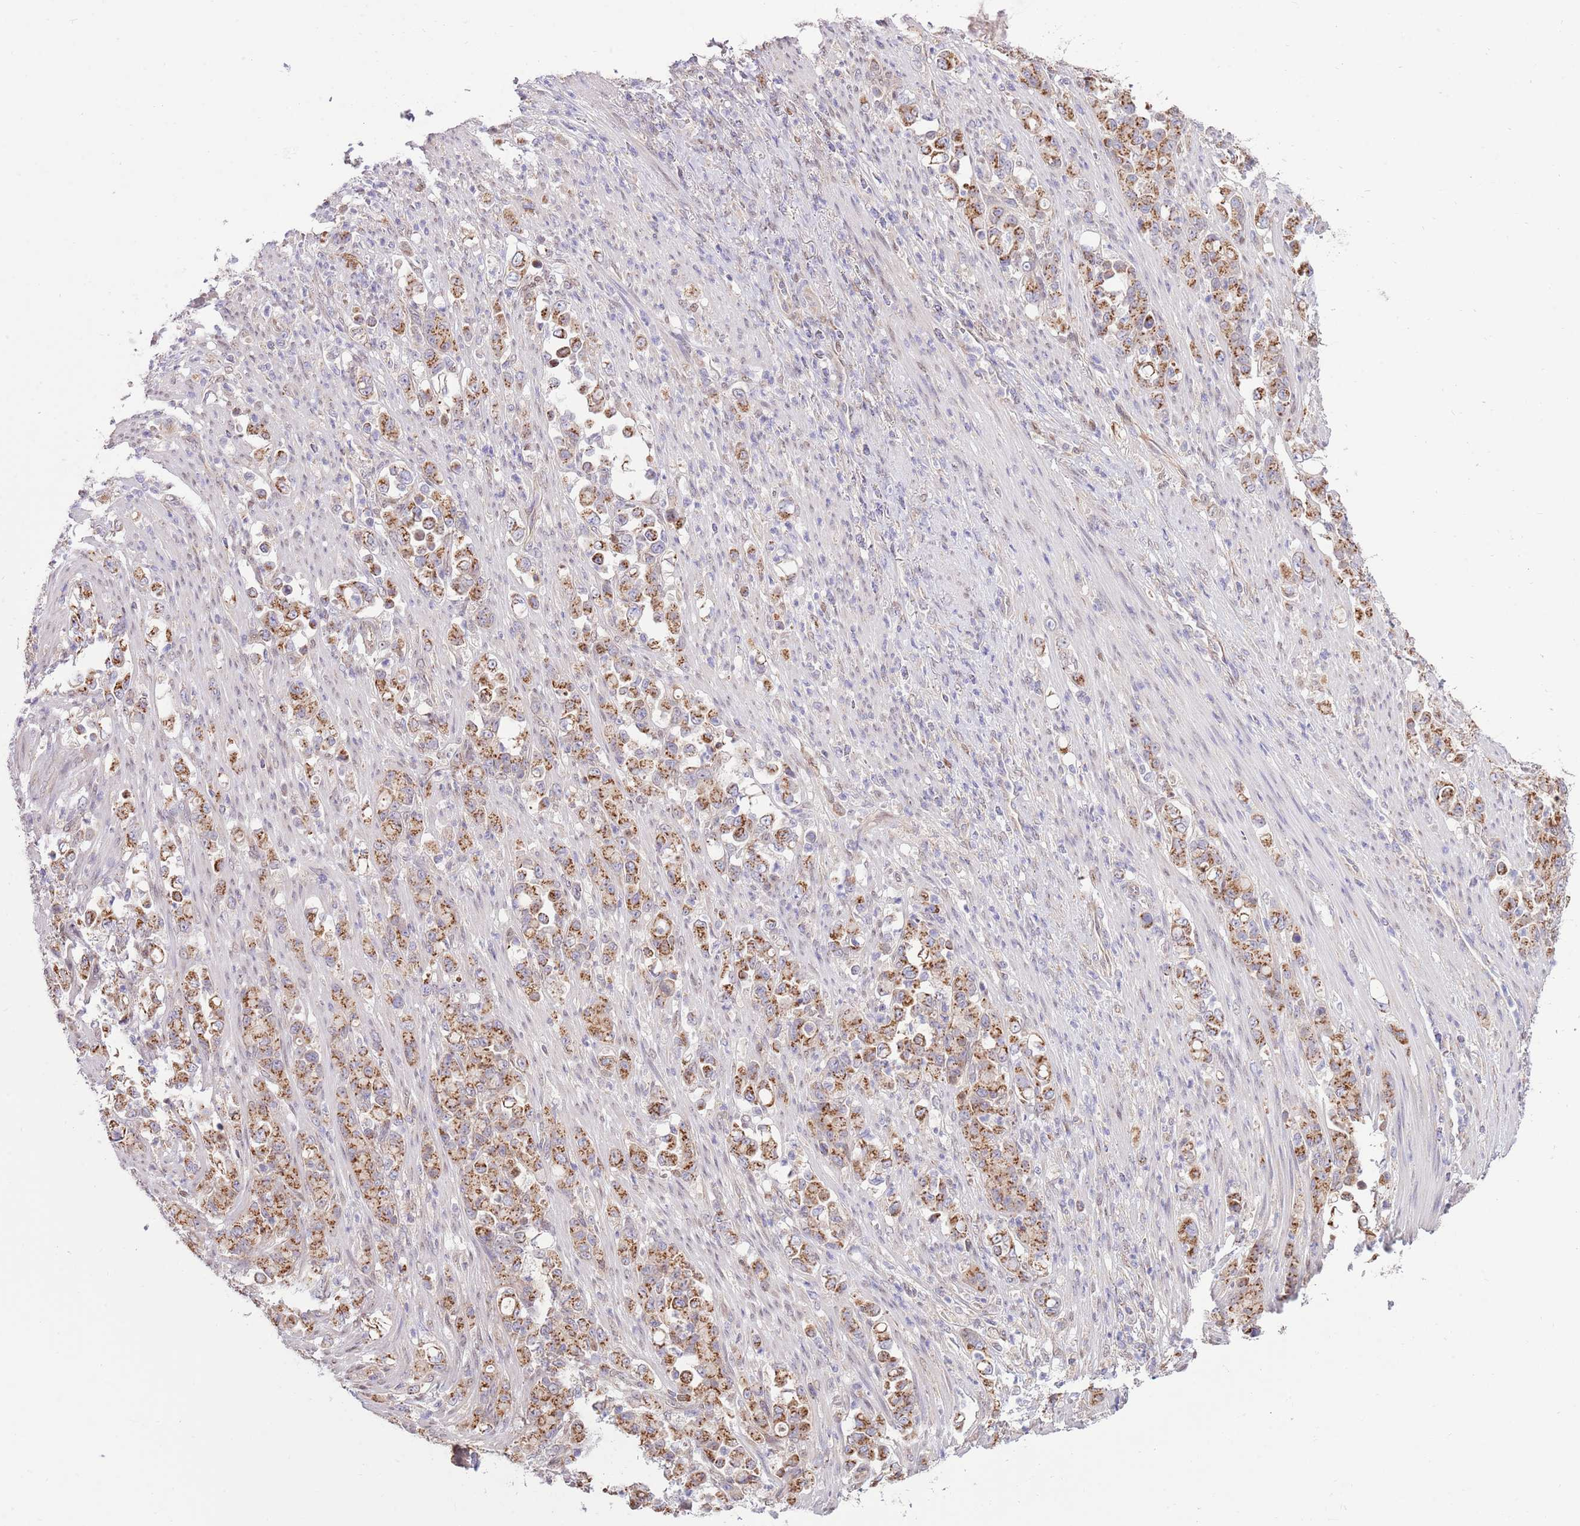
{"staining": {"intensity": "moderate", "quantity": ">75%", "location": "cytoplasmic/membranous"}, "tissue": "stomach cancer", "cell_type": "Tumor cells", "image_type": "cancer", "snomed": [{"axis": "morphology", "description": "Normal tissue, NOS"}, {"axis": "morphology", "description": "Adenocarcinoma, NOS"}, {"axis": "topography", "description": "Stomach"}], "caption": "An image showing moderate cytoplasmic/membranous positivity in approximately >75% of tumor cells in stomach cancer, as visualized by brown immunohistochemical staining.", "gene": "ARL2BP", "patient": {"sex": "female", "age": 79}}